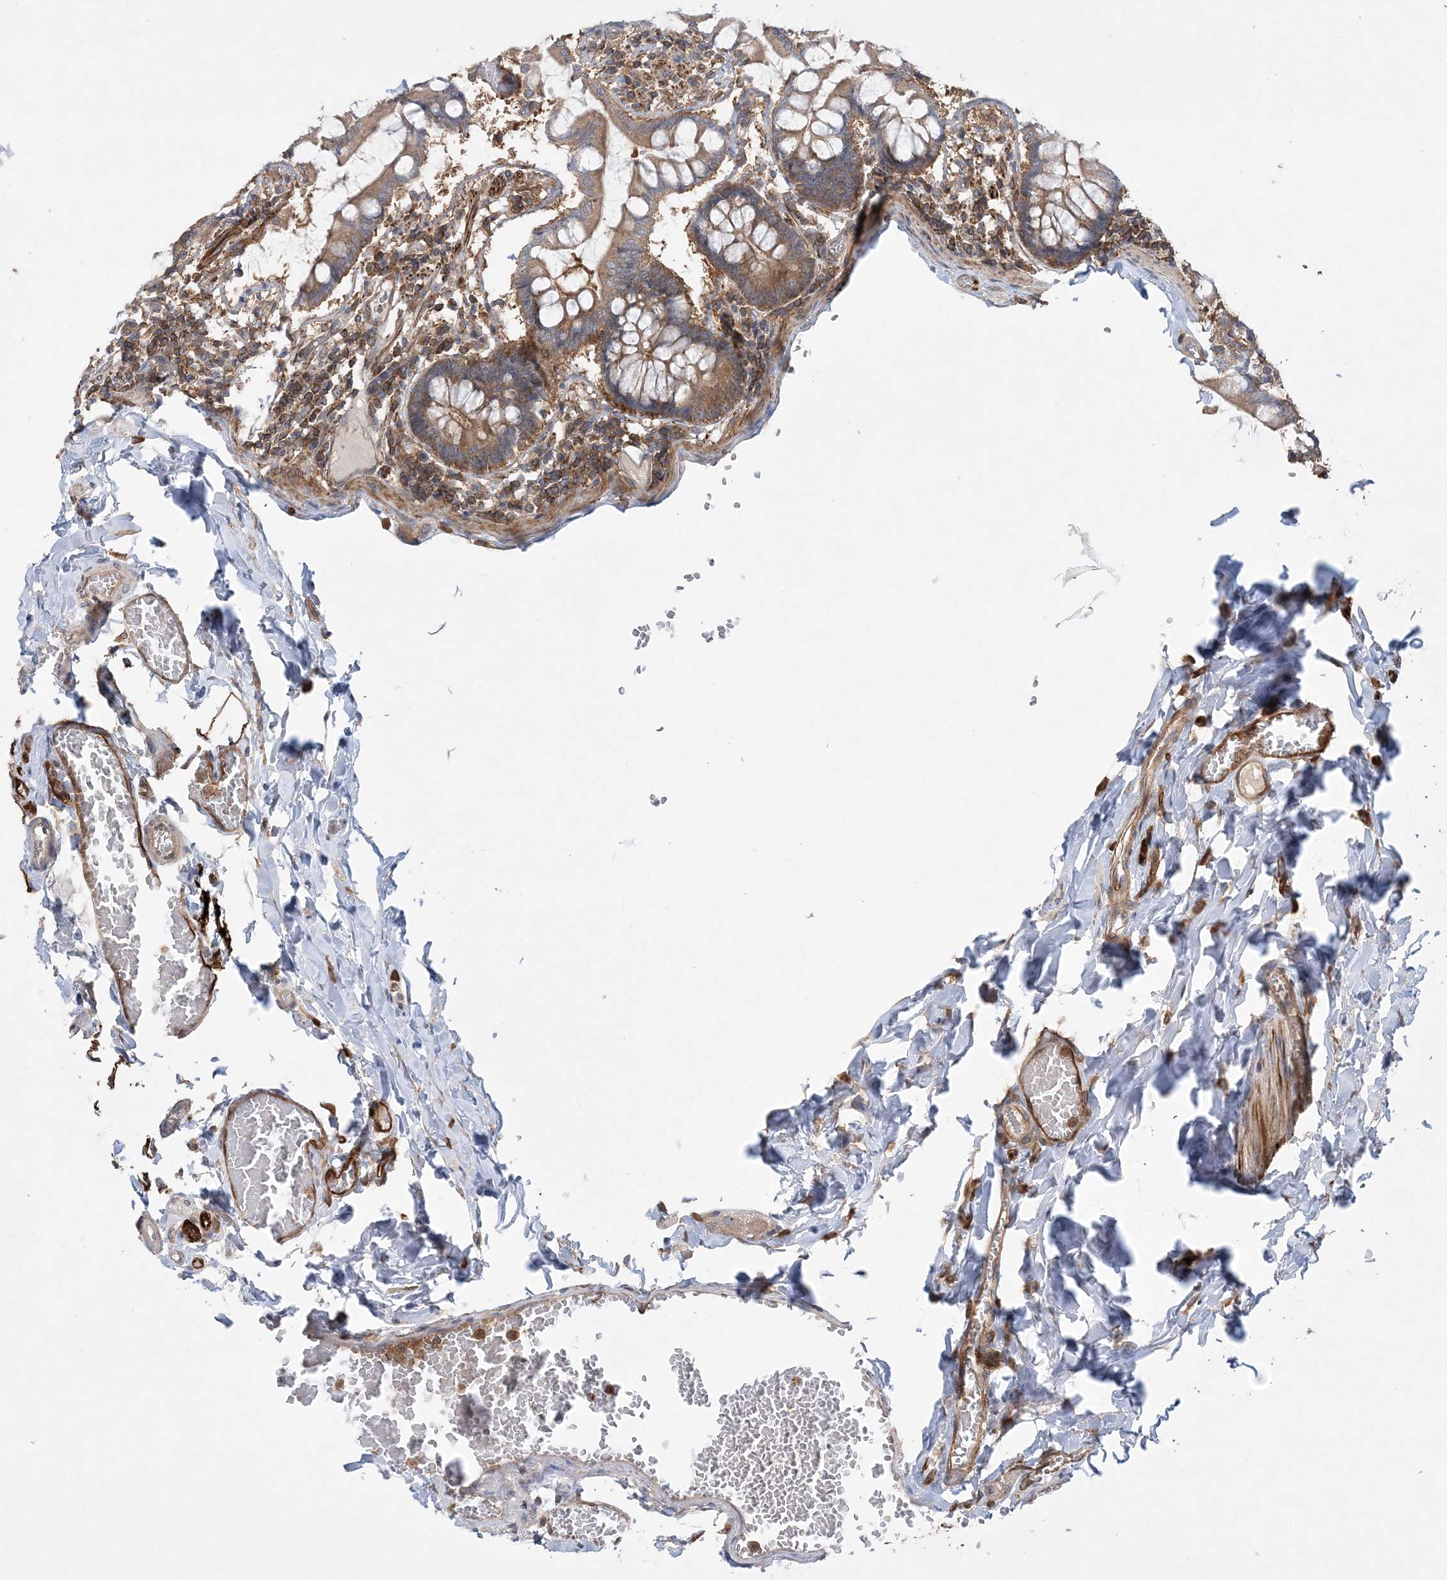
{"staining": {"intensity": "moderate", "quantity": ">75%", "location": "cytoplasmic/membranous"}, "tissue": "small intestine", "cell_type": "Glandular cells", "image_type": "normal", "snomed": [{"axis": "morphology", "description": "Normal tissue, NOS"}, {"axis": "topography", "description": "Small intestine"}], "caption": "A brown stain highlights moderate cytoplasmic/membranous expression of a protein in glandular cells of benign human small intestine.", "gene": "ACAP2", "patient": {"sex": "male", "age": 41}}